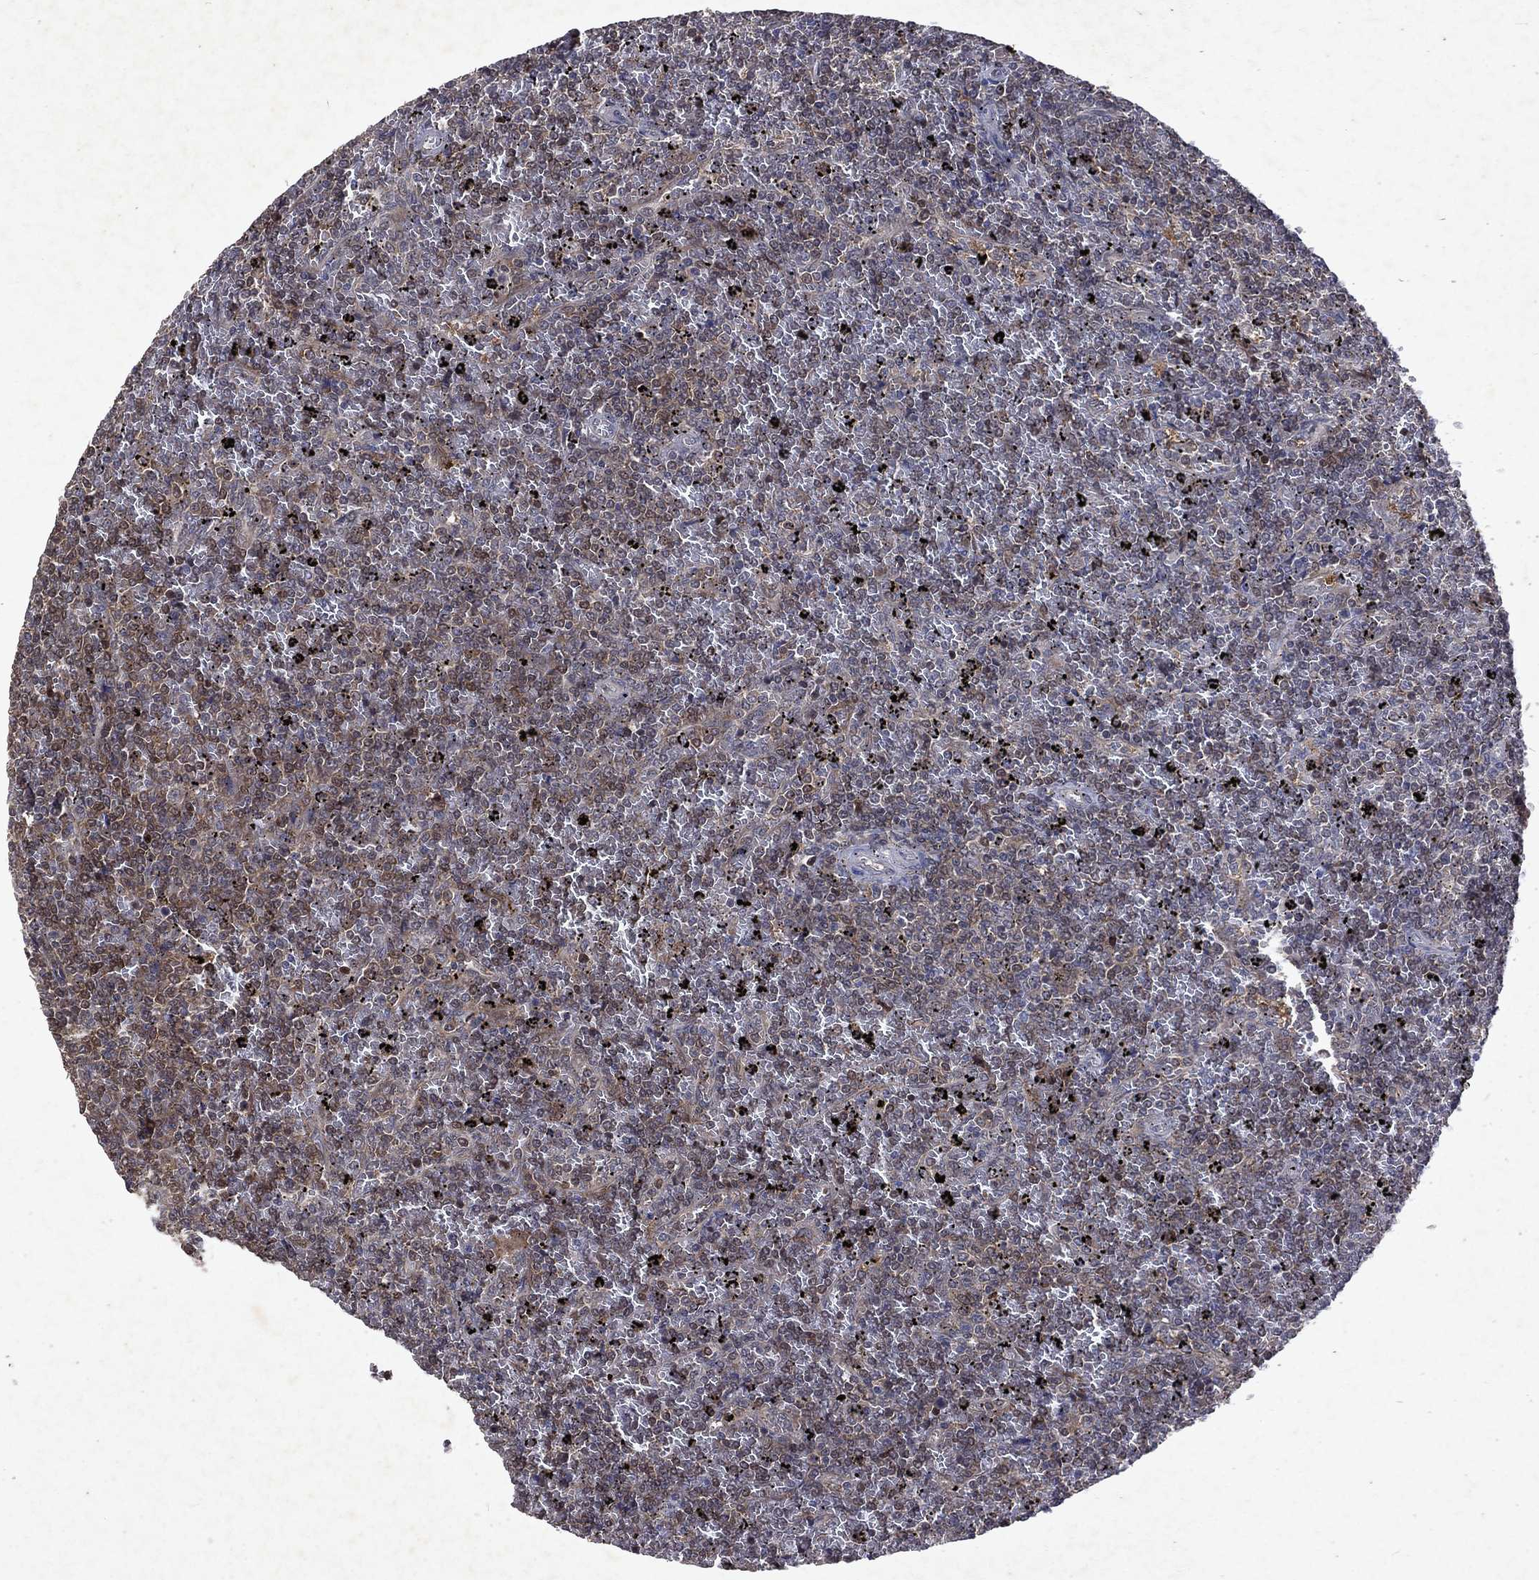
{"staining": {"intensity": "weak", "quantity": "<25%", "location": "cytoplasmic/membranous"}, "tissue": "lymphoma", "cell_type": "Tumor cells", "image_type": "cancer", "snomed": [{"axis": "morphology", "description": "Malignant lymphoma, non-Hodgkin's type, Low grade"}, {"axis": "topography", "description": "Spleen"}], "caption": "IHC histopathology image of neoplastic tissue: human malignant lymphoma, non-Hodgkin's type (low-grade) stained with DAB displays no significant protein staining in tumor cells. (DAB immunohistochemistry, high magnification).", "gene": "MTAP", "patient": {"sex": "female", "age": 77}}